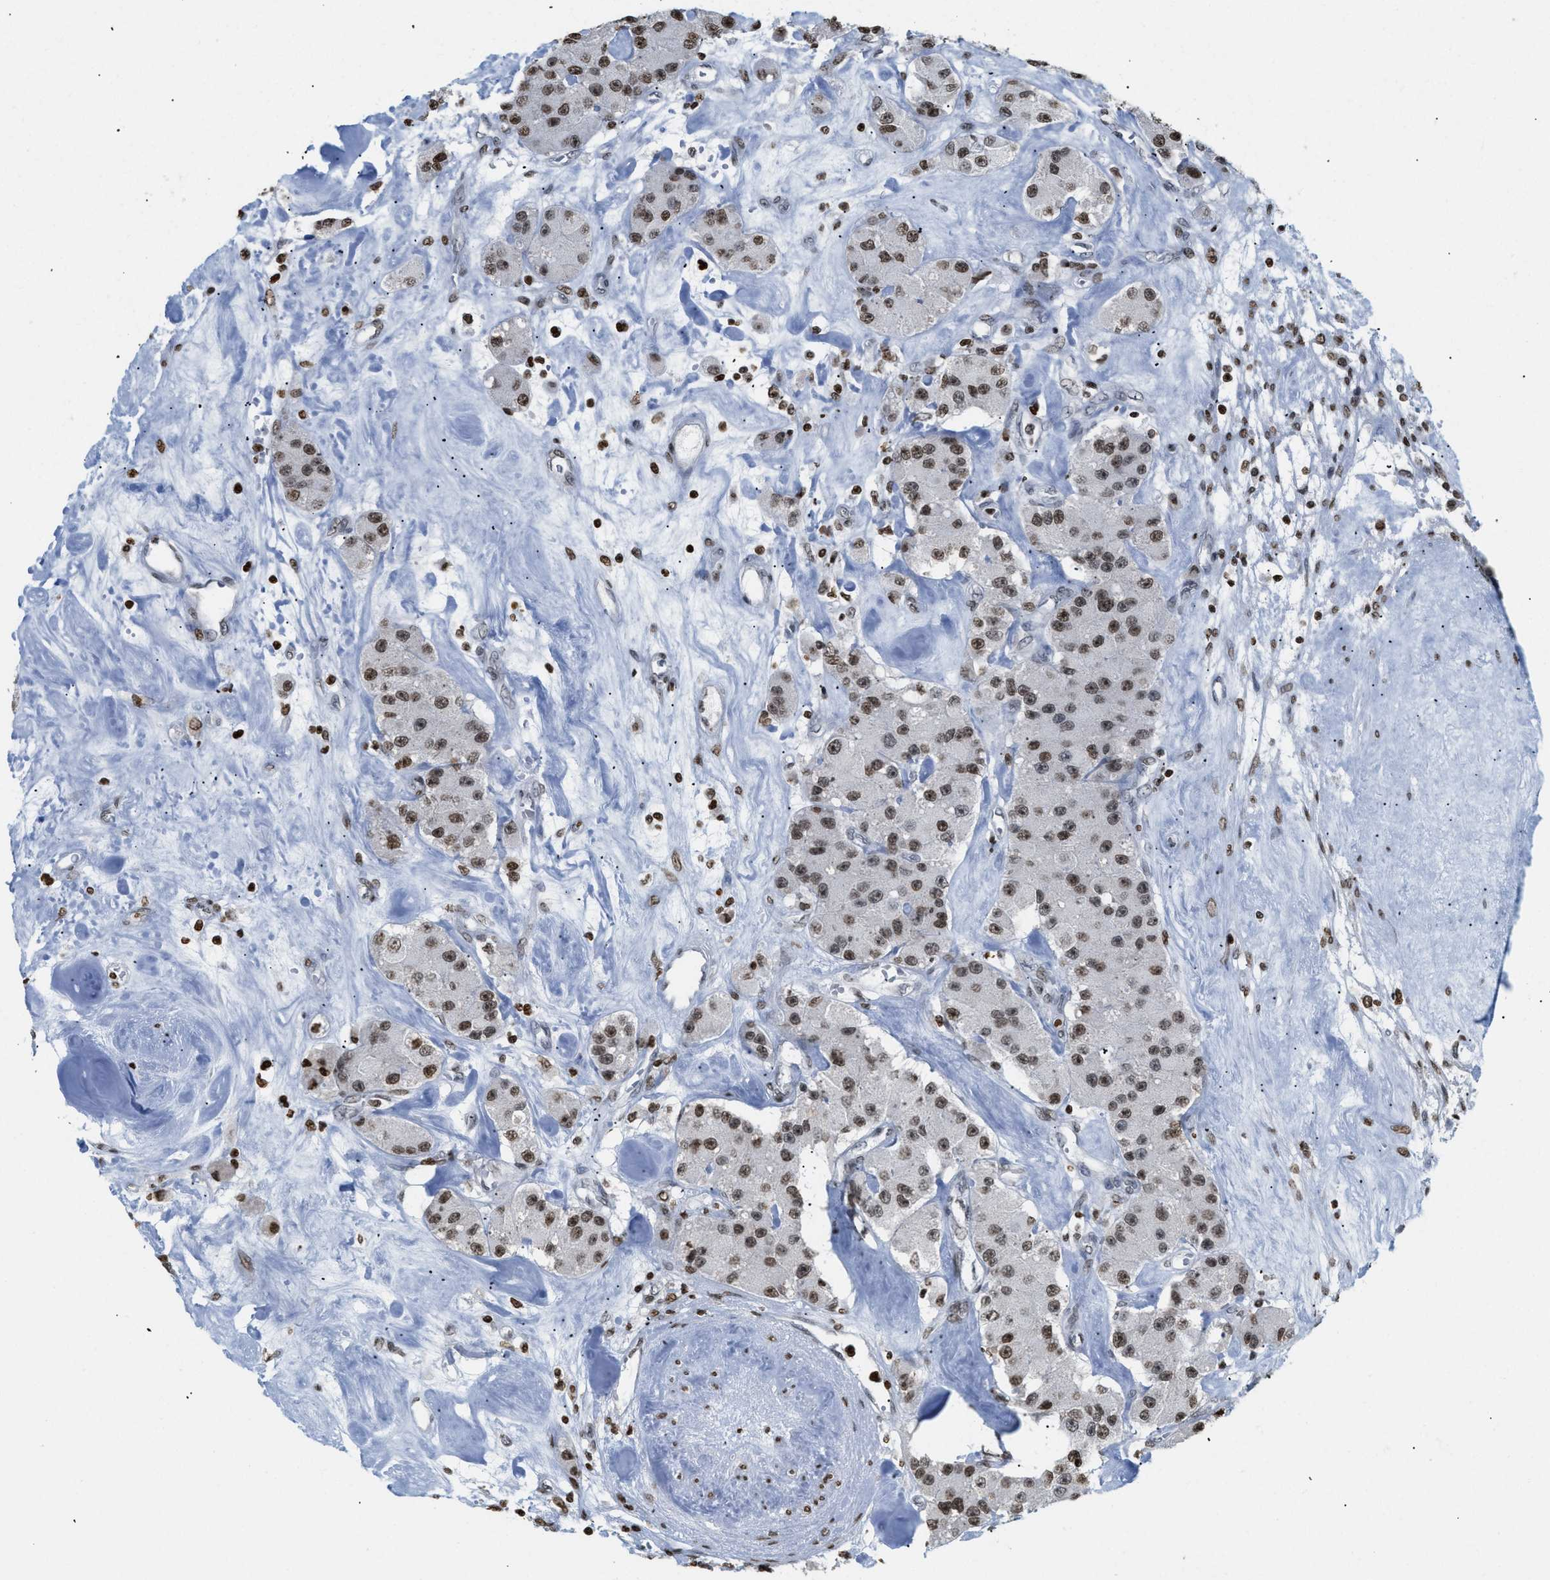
{"staining": {"intensity": "moderate", "quantity": ">75%", "location": "nuclear"}, "tissue": "carcinoid", "cell_type": "Tumor cells", "image_type": "cancer", "snomed": [{"axis": "morphology", "description": "Carcinoid, malignant, NOS"}, {"axis": "topography", "description": "Pancreas"}], "caption": "Immunohistochemical staining of carcinoid shows moderate nuclear protein positivity in about >75% of tumor cells. Immunohistochemistry (ihc) stains the protein of interest in brown and the nuclei are stained blue.", "gene": "HMGN2", "patient": {"sex": "male", "age": 41}}